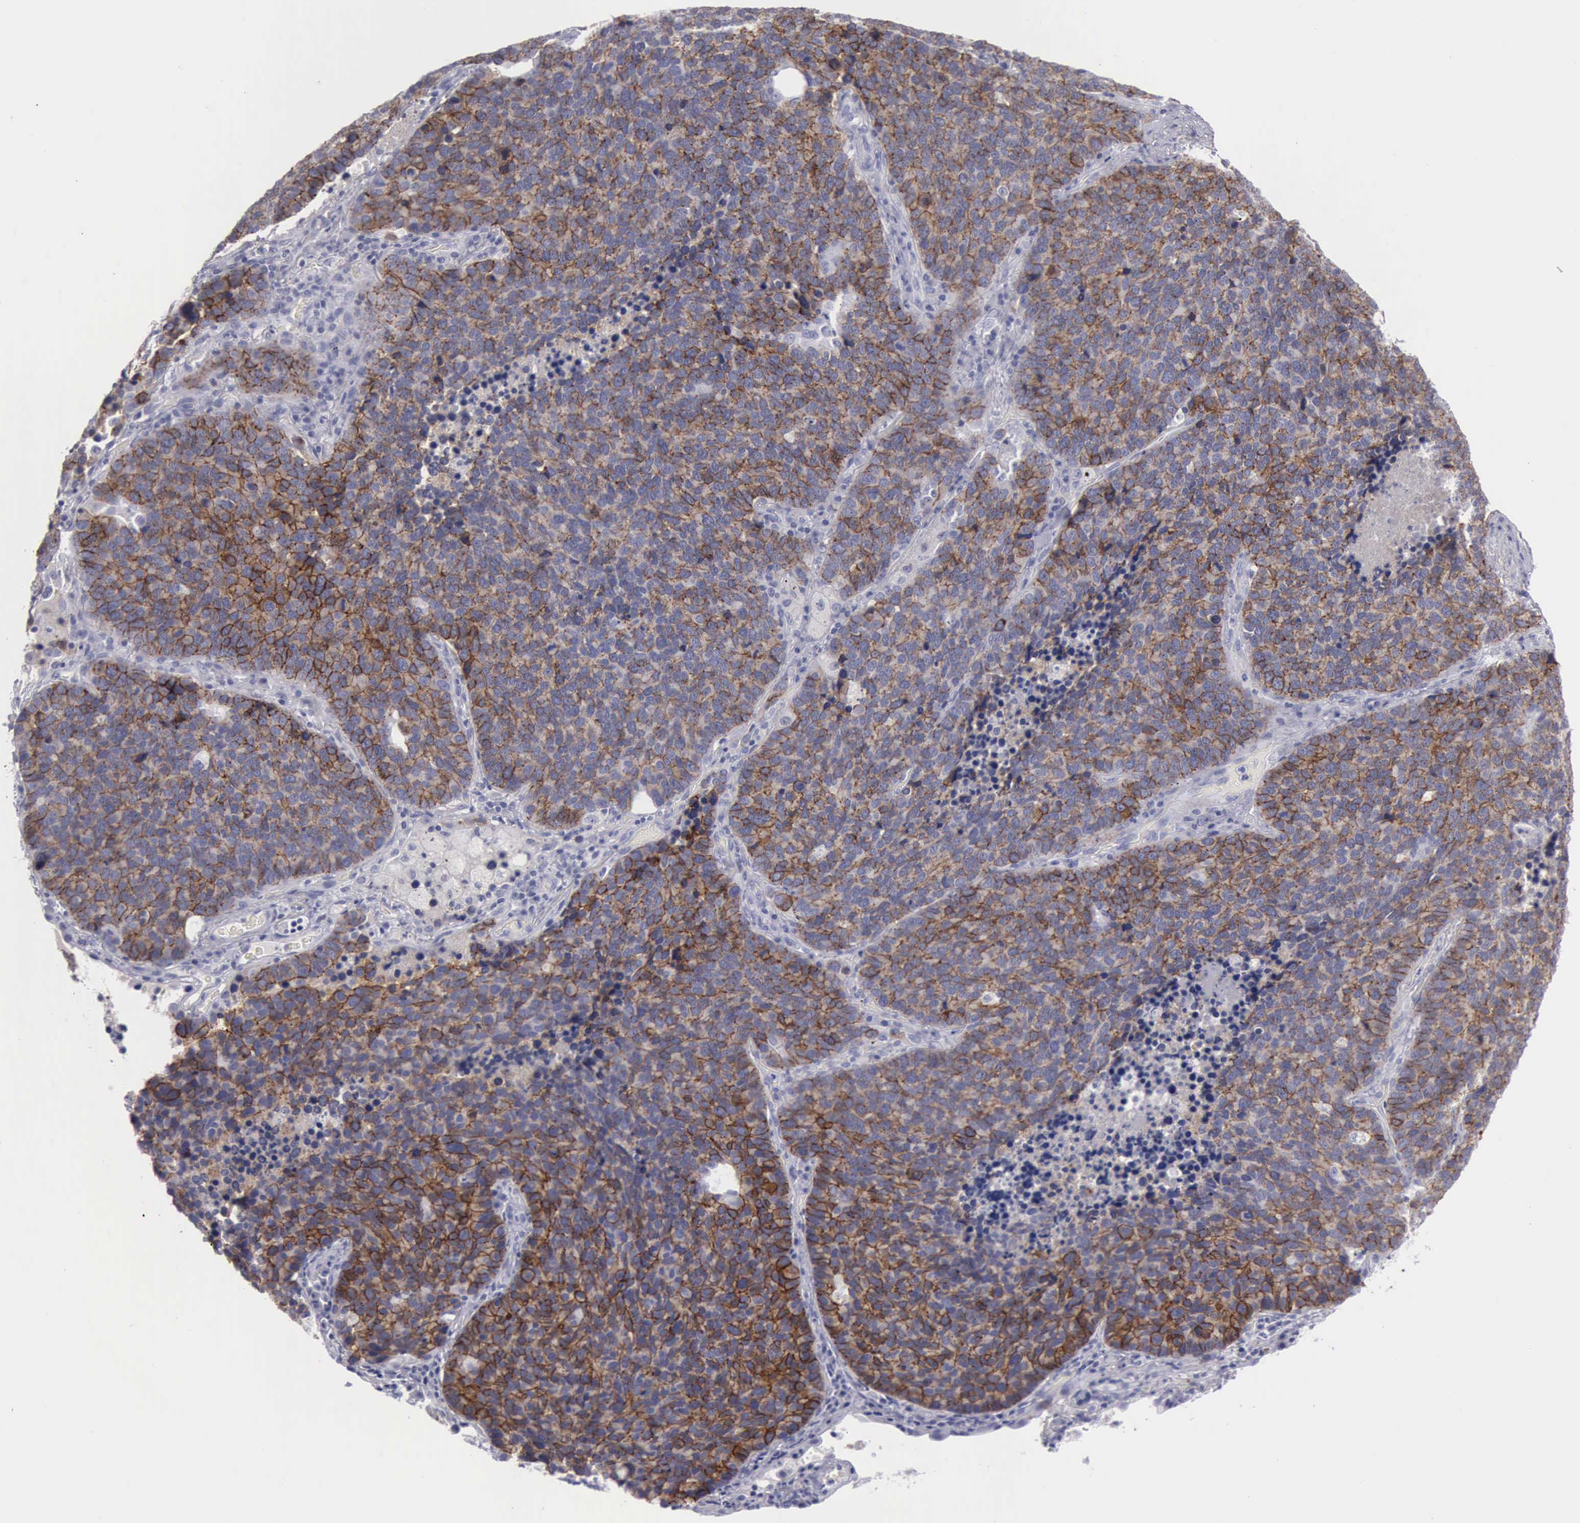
{"staining": {"intensity": "moderate", "quantity": ">75%", "location": "cytoplasmic/membranous"}, "tissue": "lung cancer", "cell_type": "Tumor cells", "image_type": "cancer", "snomed": [{"axis": "morphology", "description": "Neoplasm, malignant, NOS"}, {"axis": "topography", "description": "Lung"}], "caption": "The immunohistochemical stain highlights moderate cytoplasmic/membranous positivity in tumor cells of neoplasm (malignant) (lung) tissue. (DAB IHC with brightfield microscopy, high magnification).", "gene": "CDH2", "patient": {"sex": "female", "age": 75}}